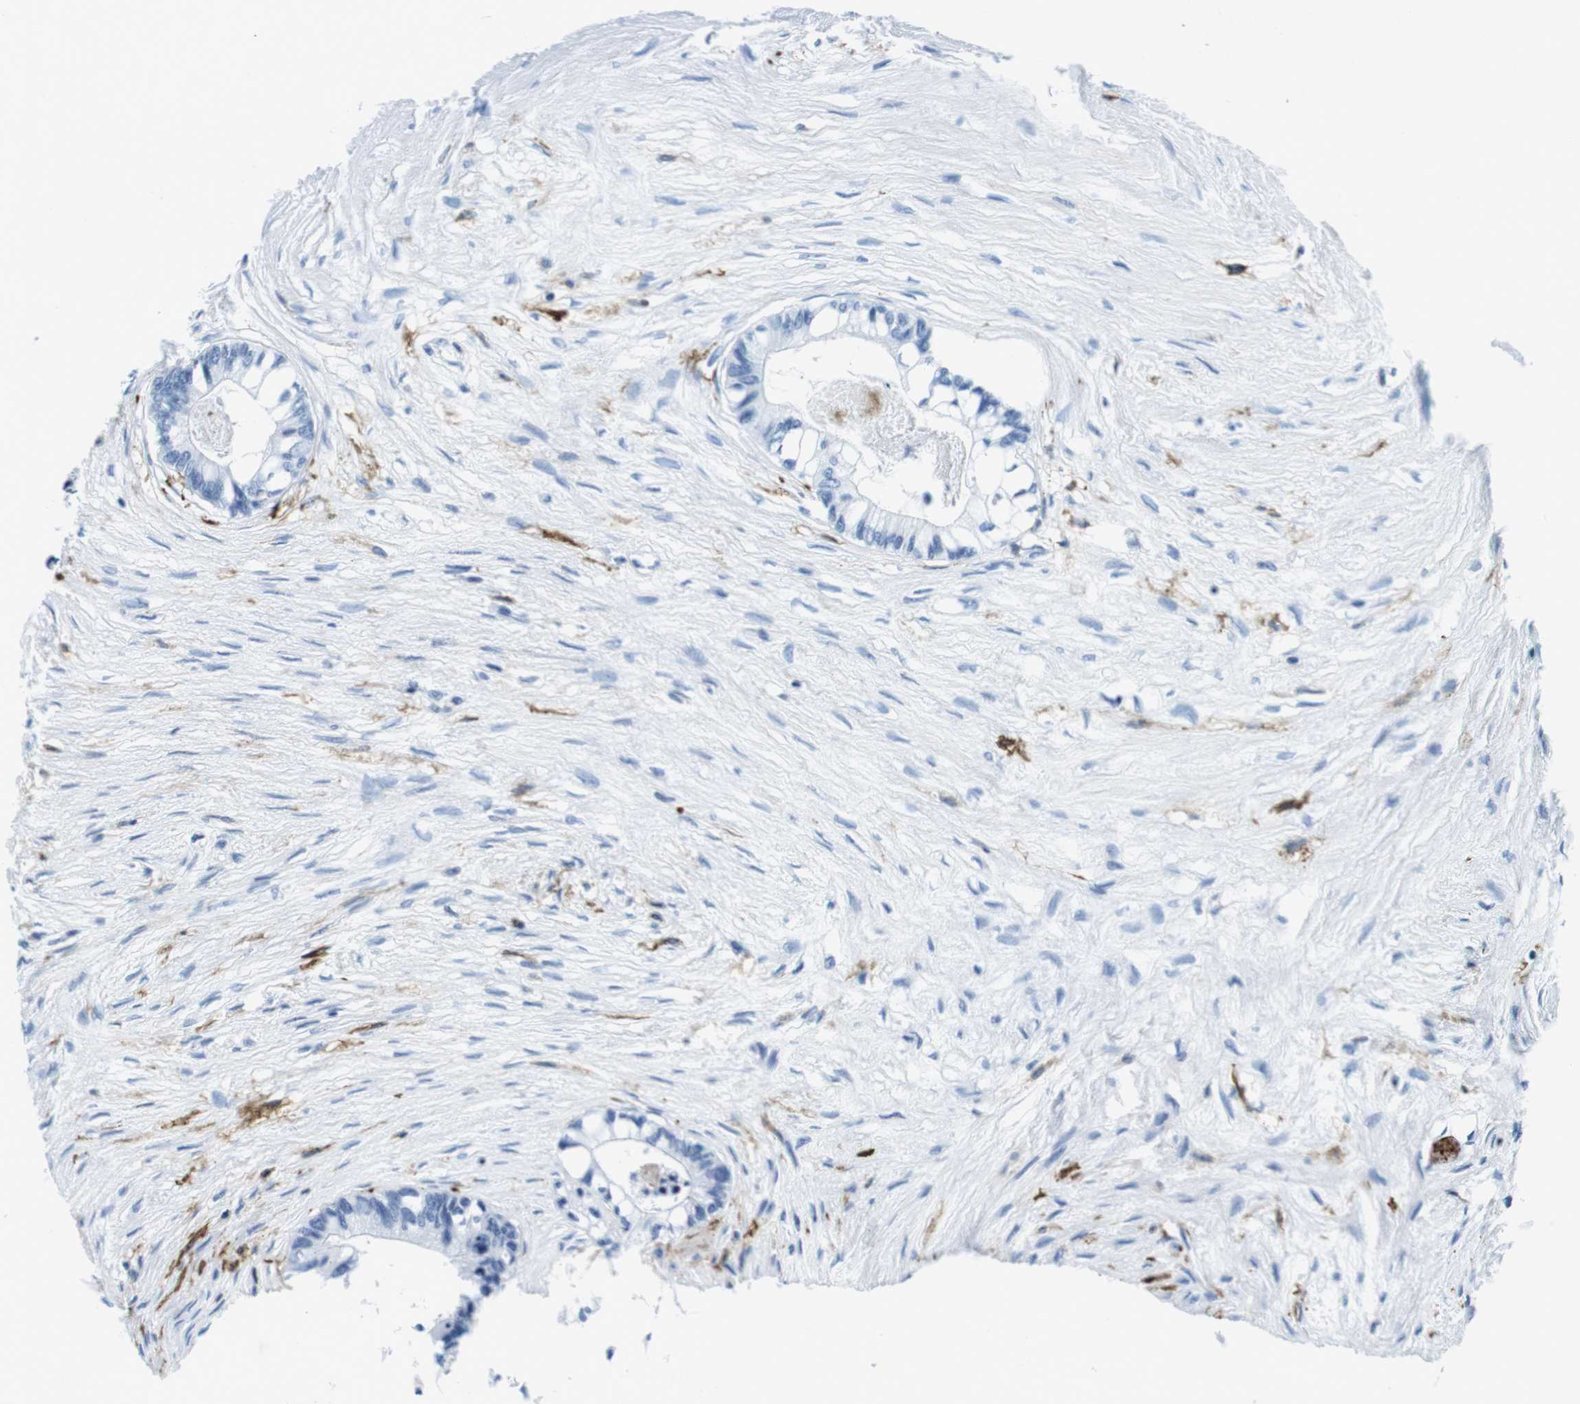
{"staining": {"intensity": "negative", "quantity": "none", "location": "none"}, "tissue": "colorectal cancer", "cell_type": "Tumor cells", "image_type": "cancer", "snomed": [{"axis": "morphology", "description": "Adenocarcinoma, NOS"}, {"axis": "topography", "description": "Rectum"}], "caption": "IHC image of colorectal cancer stained for a protein (brown), which demonstrates no staining in tumor cells.", "gene": "HLA-DRB1", "patient": {"sex": "male", "age": 63}}